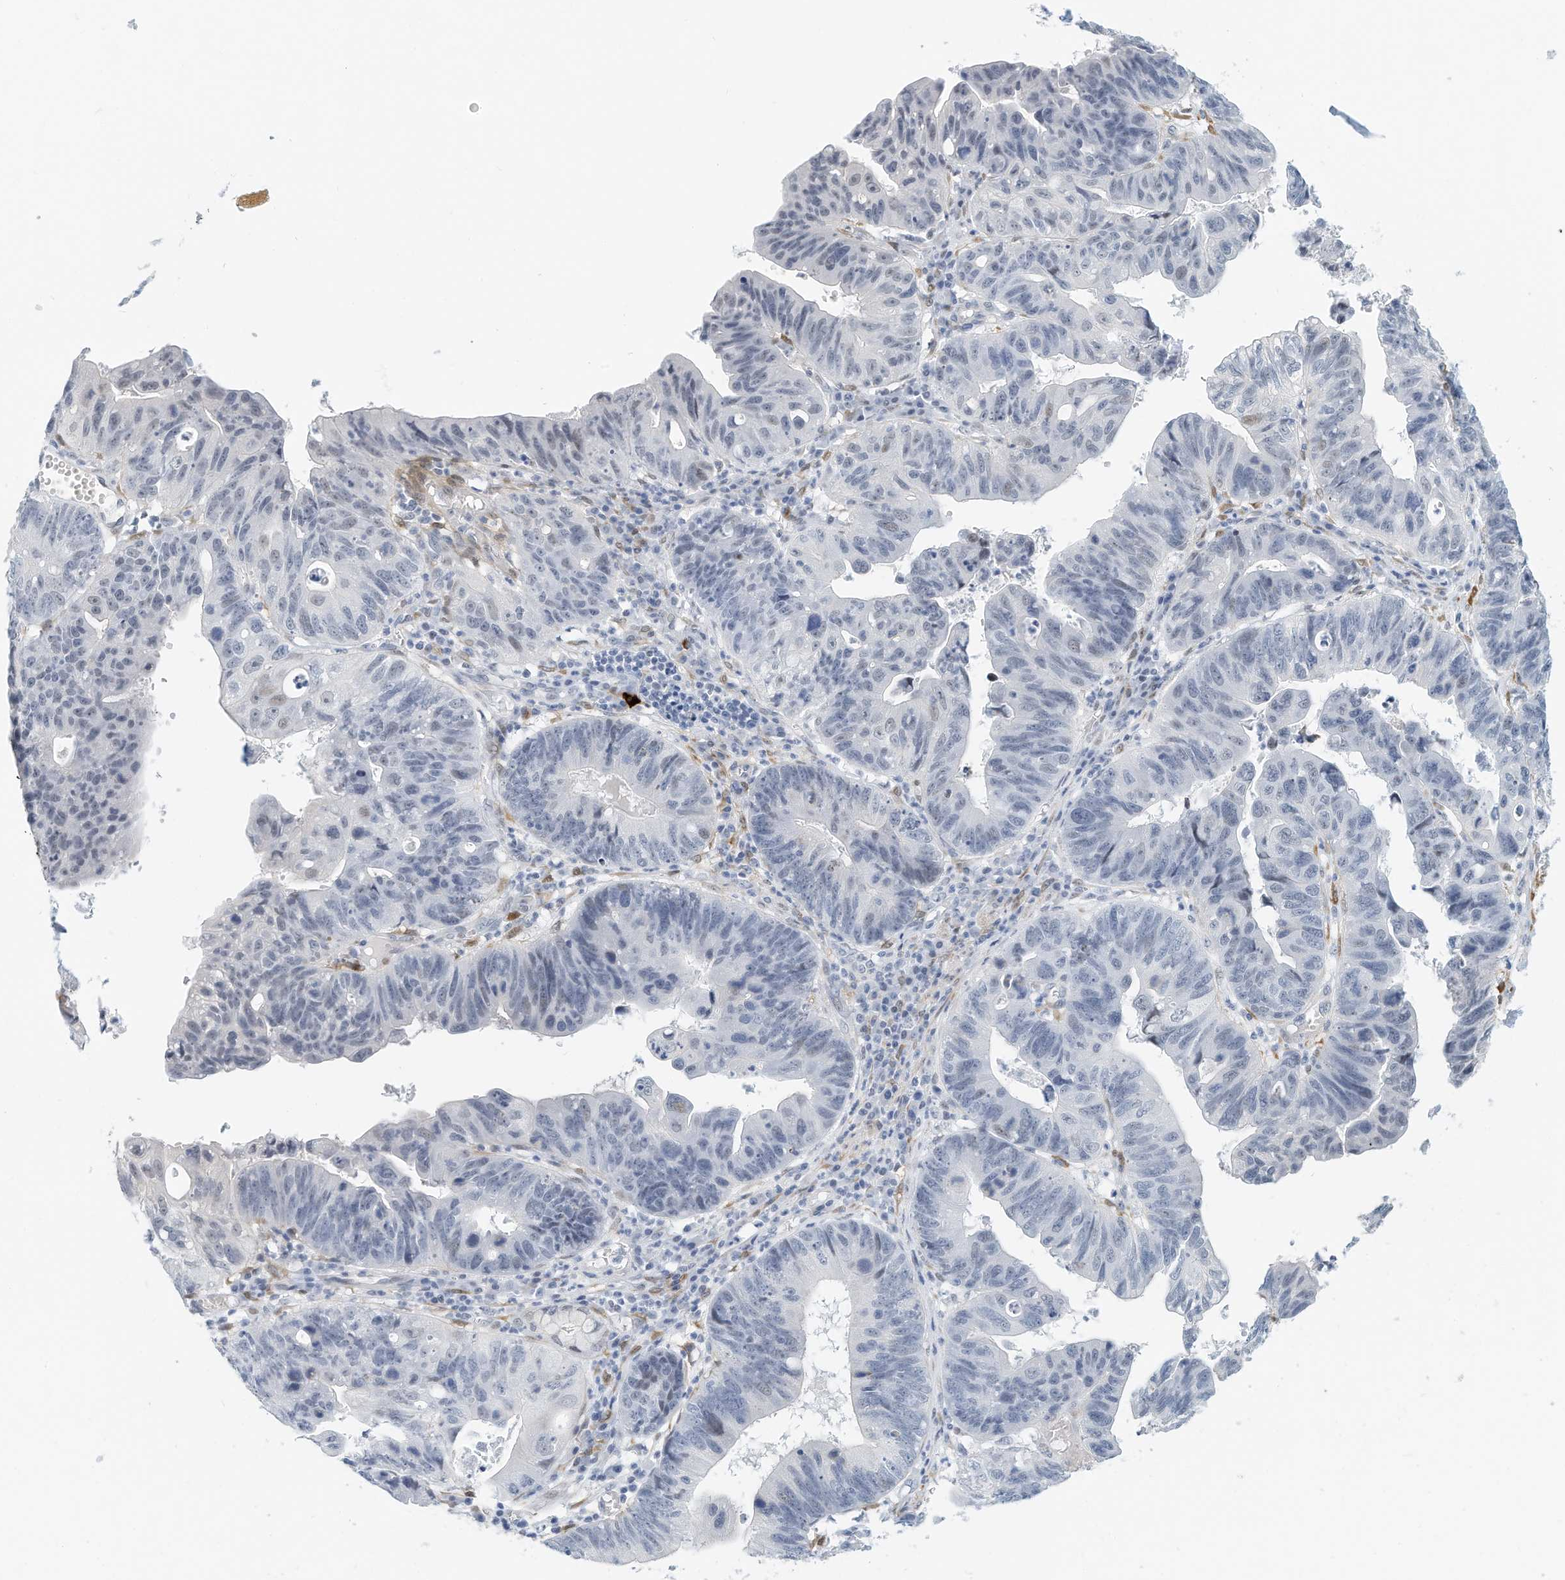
{"staining": {"intensity": "negative", "quantity": "none", "location": "none"}, "tissue": "stomach cancer", "cell_type": "Tumor cells", "image_type": "cancer", "snomed": [{"axis": "morphology", "description": "Adenocarcinoma, NOS"}, {"axis": "topography", "description": "Stomach"}], "caption": "Photomicrograph shows no significant protein positivity in tumor cells of stomach cancer. Nuclei are stained in blue.", "gene": "ARHGAP28", "patient": {"sex": "male", "age": 59}}